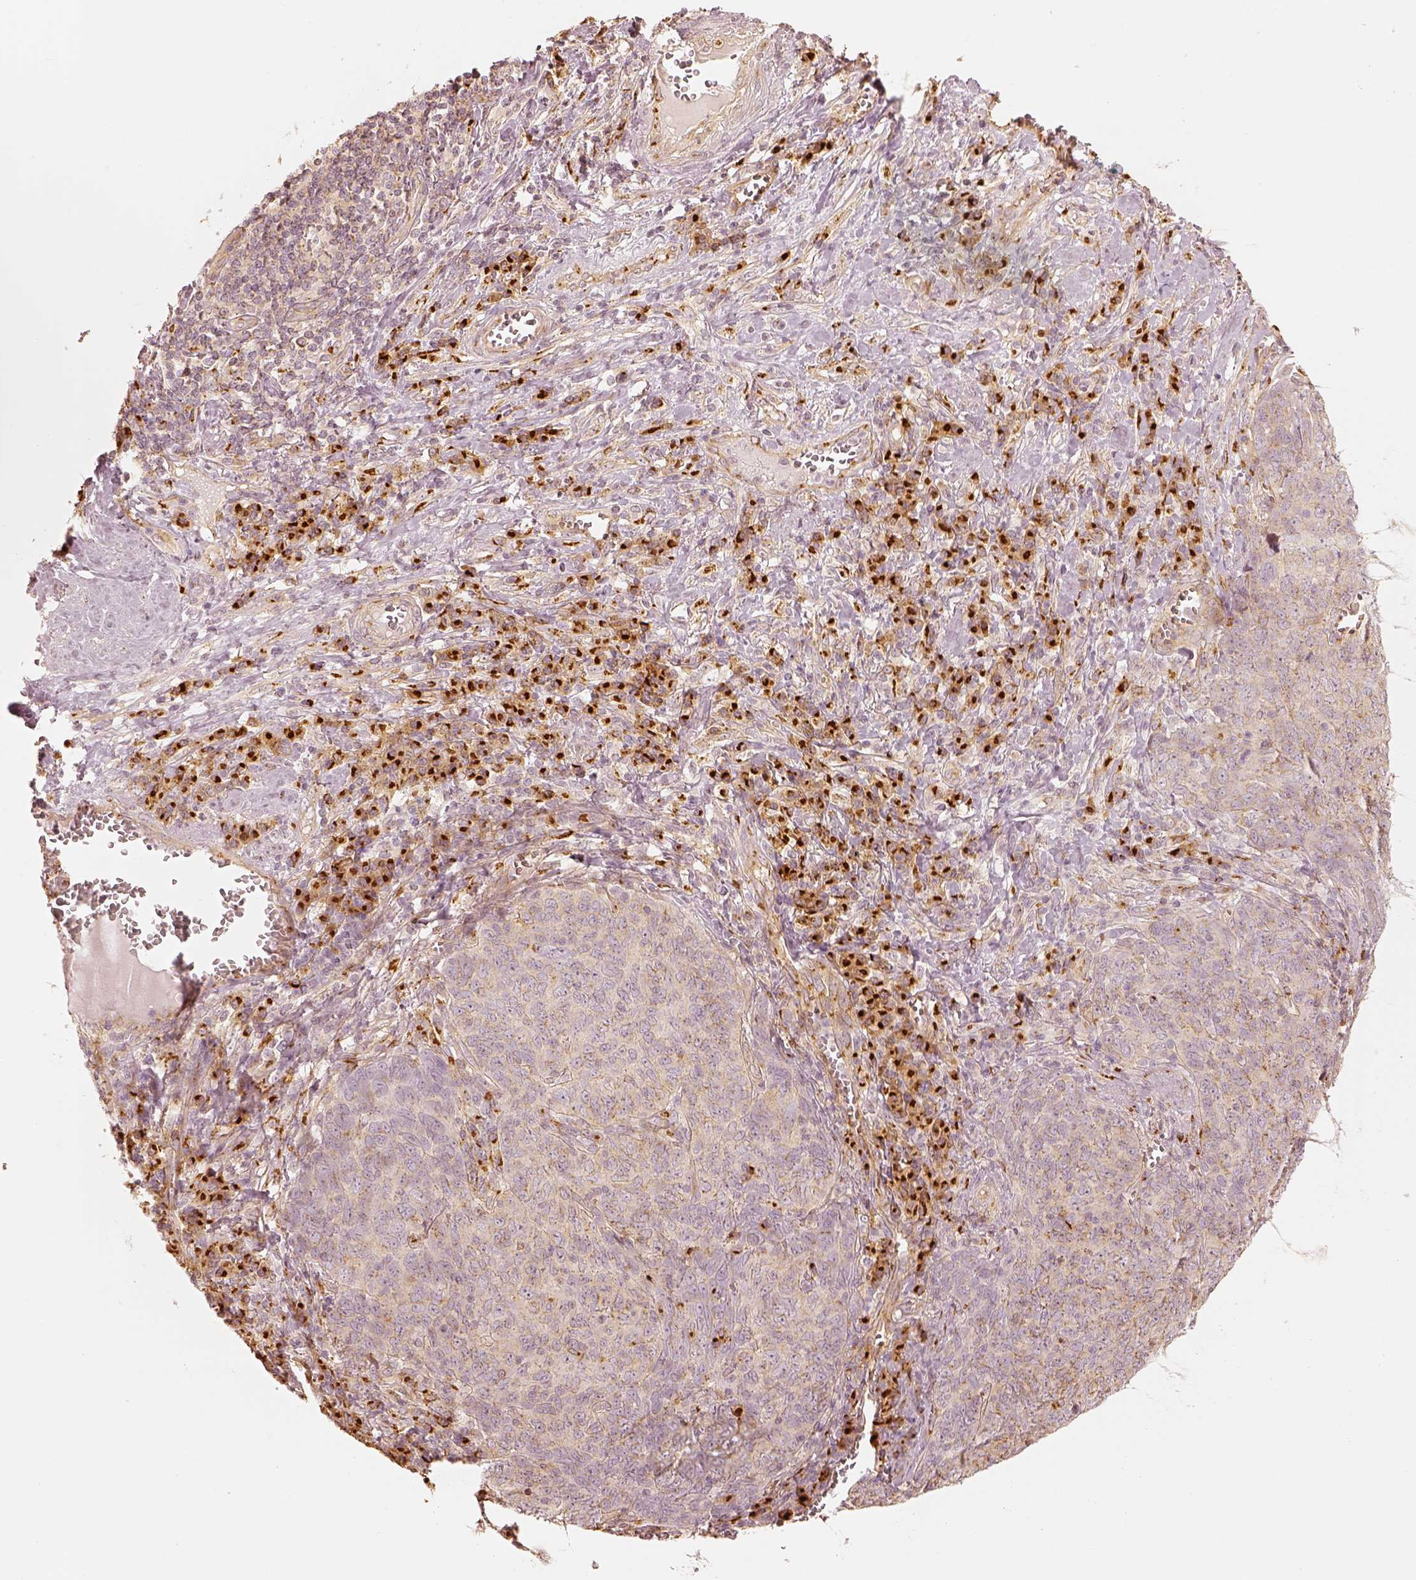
{"staining": {"intensity": "moderate", "quantity": "<25%", "location": "cytoplasmic/membranous"}, "tissue": "skin cancer", "cell_type": "Tumor cells", "image_type": "cancer", "snomed": [{"axis": "morphology", "description": "Squamous cell carcinoma, NOS"}, {"axis": "topography", "description": "Skin"}, {"axis": "topography", "description": "Anal"}], "caption": "Protein staining of skin squamous cell carcinoma tissue exhibits moderate cytoplasmic/membranous staining in about <25% of tumor cells.", "gene": "GORASP2", "patient": {"sex": "female", "age": 51}}